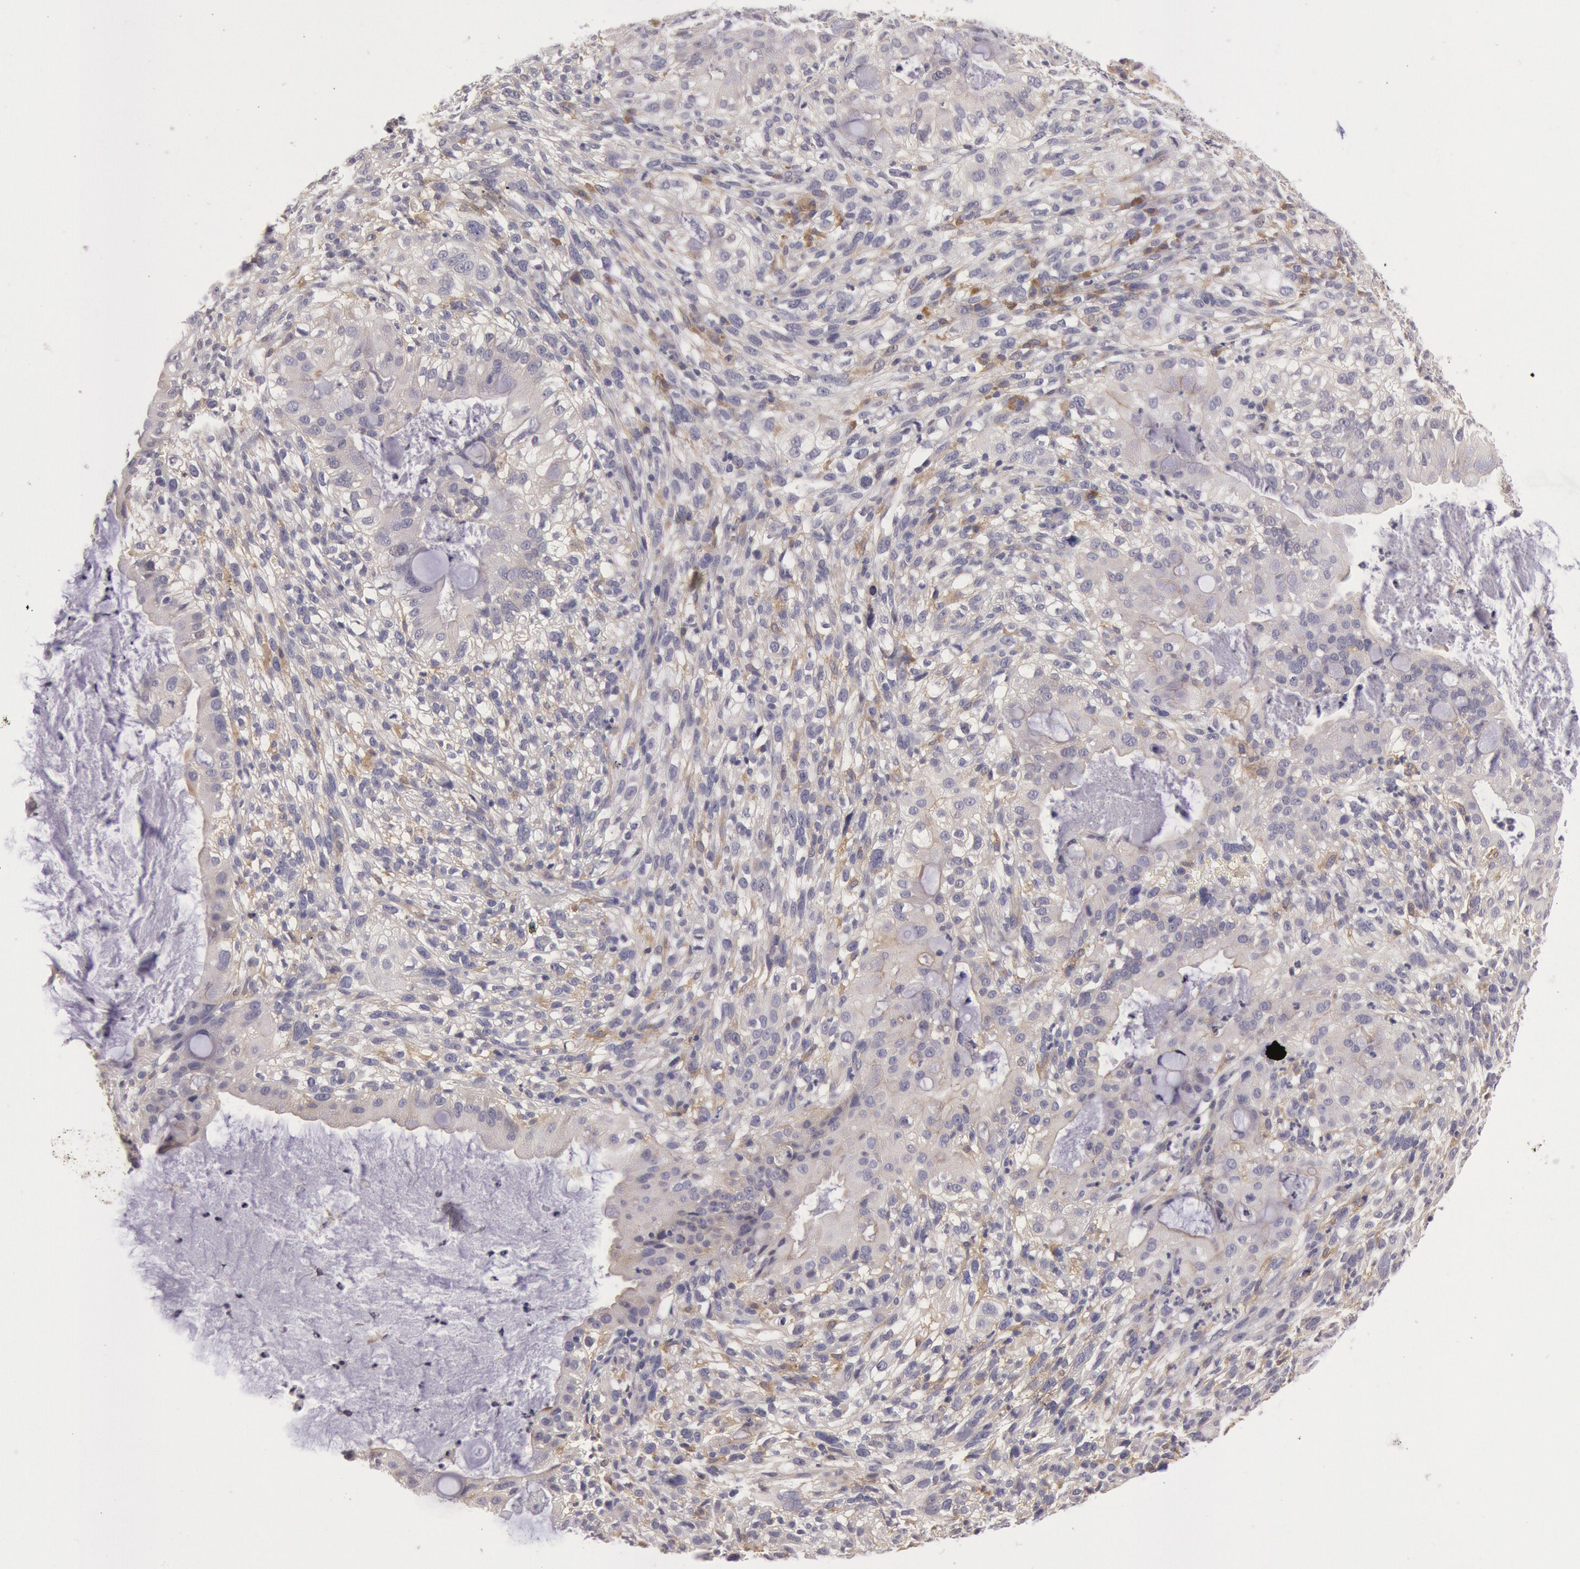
{"staining": {"intensity": "negative", "quantity": "none", "location": "none"}, "tissue": "cervical cancer", "cell_type": "Tumor cells", "image_type": "cancer", "snomed": [{"axis": "morphology", "description": "Adenocarcinoma, NOS"}, {"axis": "topography", "description": "Cervix"}], "caption": "This photomicrograph is of cervical cancer (adenocarcinoma) stained with immunohistochemistry to label a protein in brown with the nuclei are counter-stained blue. There is no positivity in tumor cells.", "gene": "MYO5A", "patient": {"sex": "female", "age": 41}}